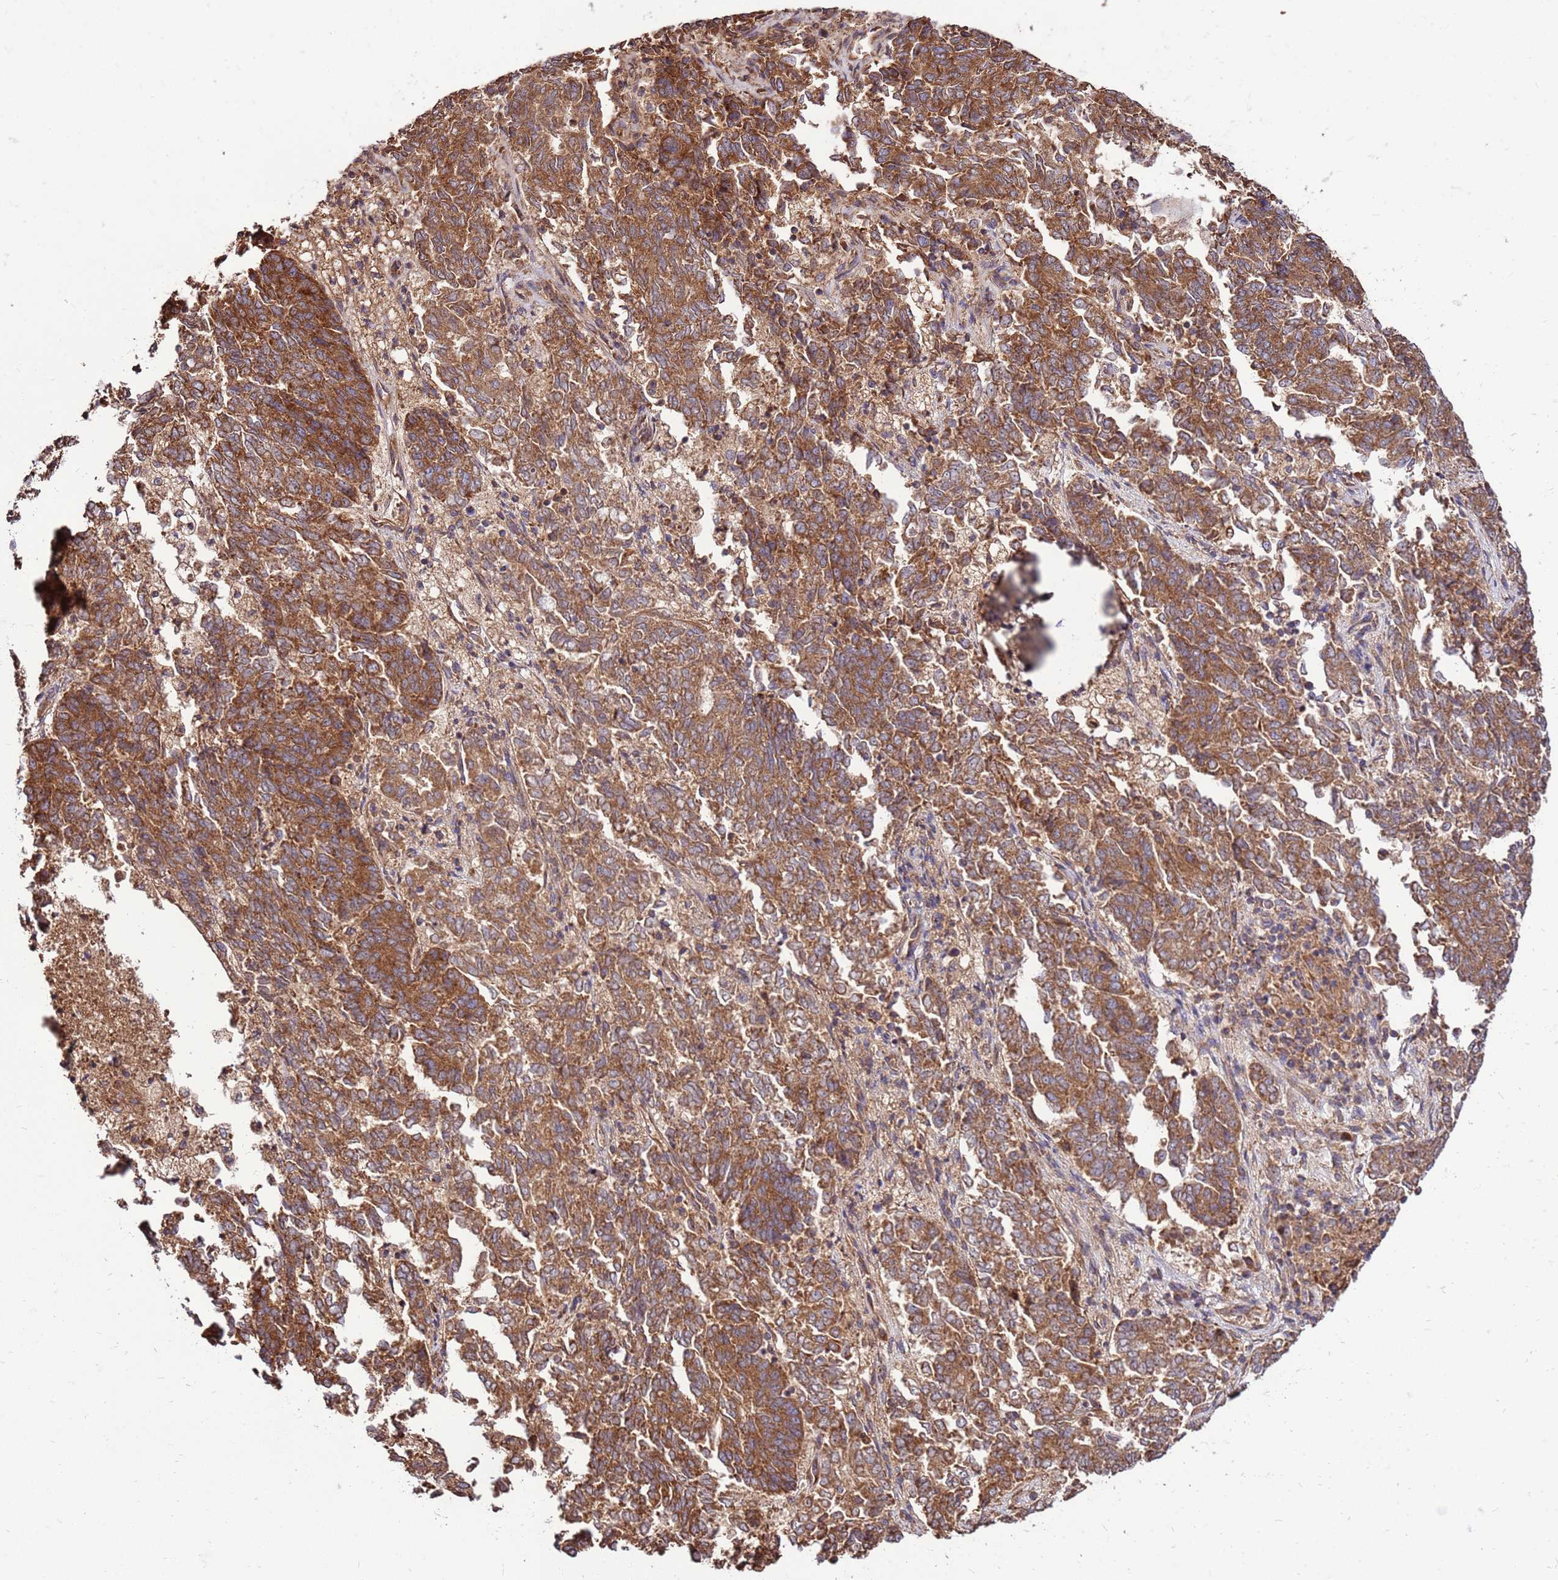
{"staining": {"intensity": "moderate", "quantity": ">75%", "location": "cytoplasmic/membranous"}, "tissue": "endometrial cancer", "cell_type": "Tumor cells", "image_type": "cancer", "snomed": [{"axis": "morphology", "description": "Adenocarcinoma, NOS"}, {"axis": "topography", "description": "Endometrium"}], "caption": "Brown immunohistochemical staining in human endometrial cancer demonstrates moderate cytoplasmic/membranous expression in approximately >75% of tumor cells.", "gene": "SLC44A5", "patient": {"sex": "female", "age": 80}}